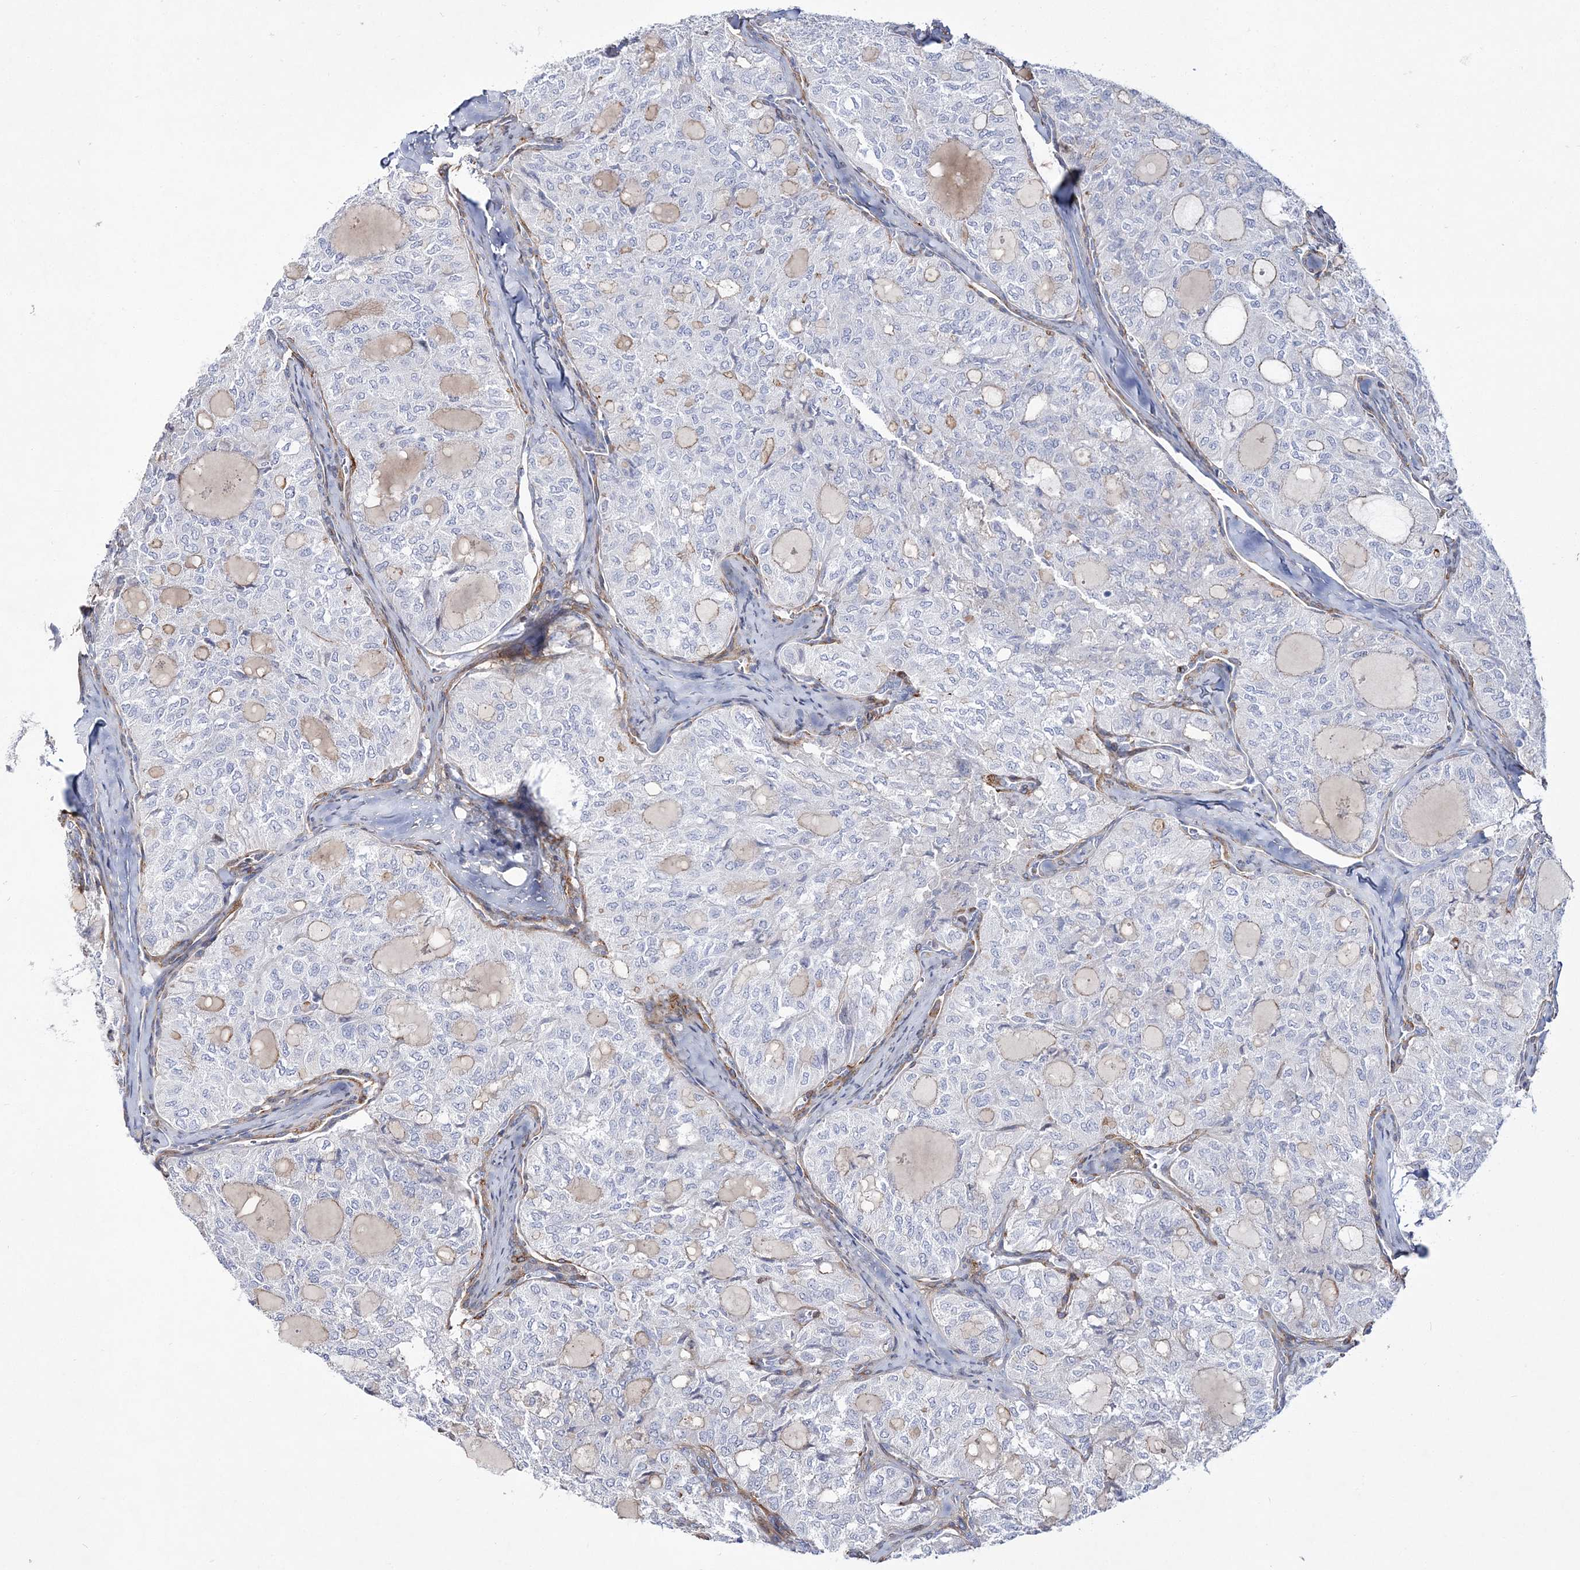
{"staining": {"intensity": "negative", "quantity": "none", "location": "none"}, "tissue": "thyroid cancer", "cell_type": "Tumor cells", "image_type": "cancer", "snomed": [{"axis": "morphology", "description": "Follicular adenoma carcinoma, NOS"}, {"axis": "topography", "description": "Thyroid gland"}], "caption": "There is no significant staining in tumor cells of thyroid cancer.", "gene": "ANO1", "patient": {"sex": "male", "age": 75}}